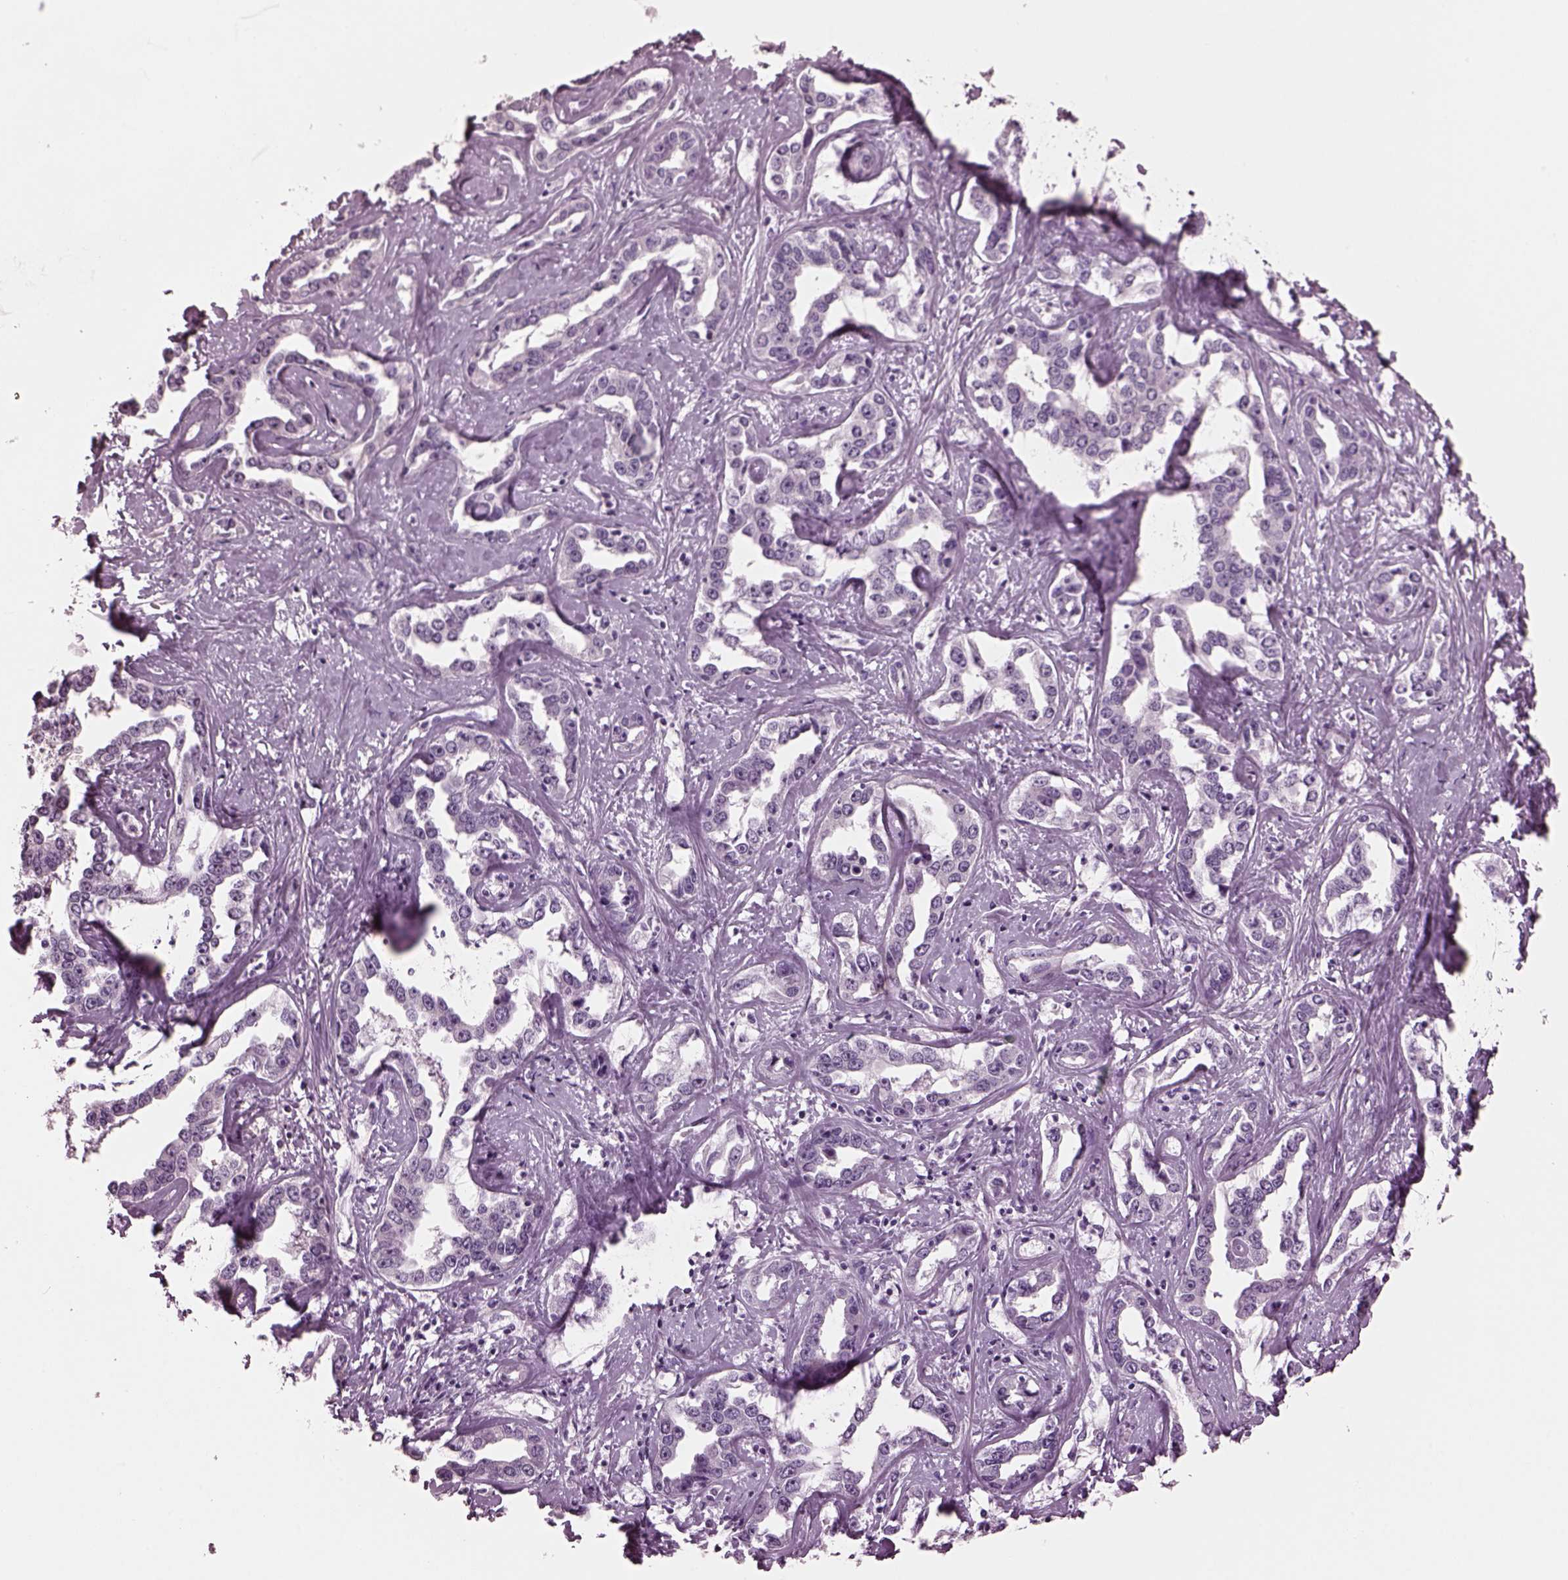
{"staining": {"intensity": "negative", "quantity": "none", "location": "none"}, "tissue": "liver cancer", "cell_type": "Tumor cells", "image_type": "cancer", "snomed": [{"axis": "morphology", "description": "Cholangiocarcinoma"}, {"axis": "topography", "description": "Liver"}], "caption": "Liver cancer (cholangiocarcinoma) was stained to show a protein in brown. There is no significant positivity in tumor cells. Nuclei are stained in blue.", "gene": "SLC6A17", "patient": {"sex": "male", "age": 59}}